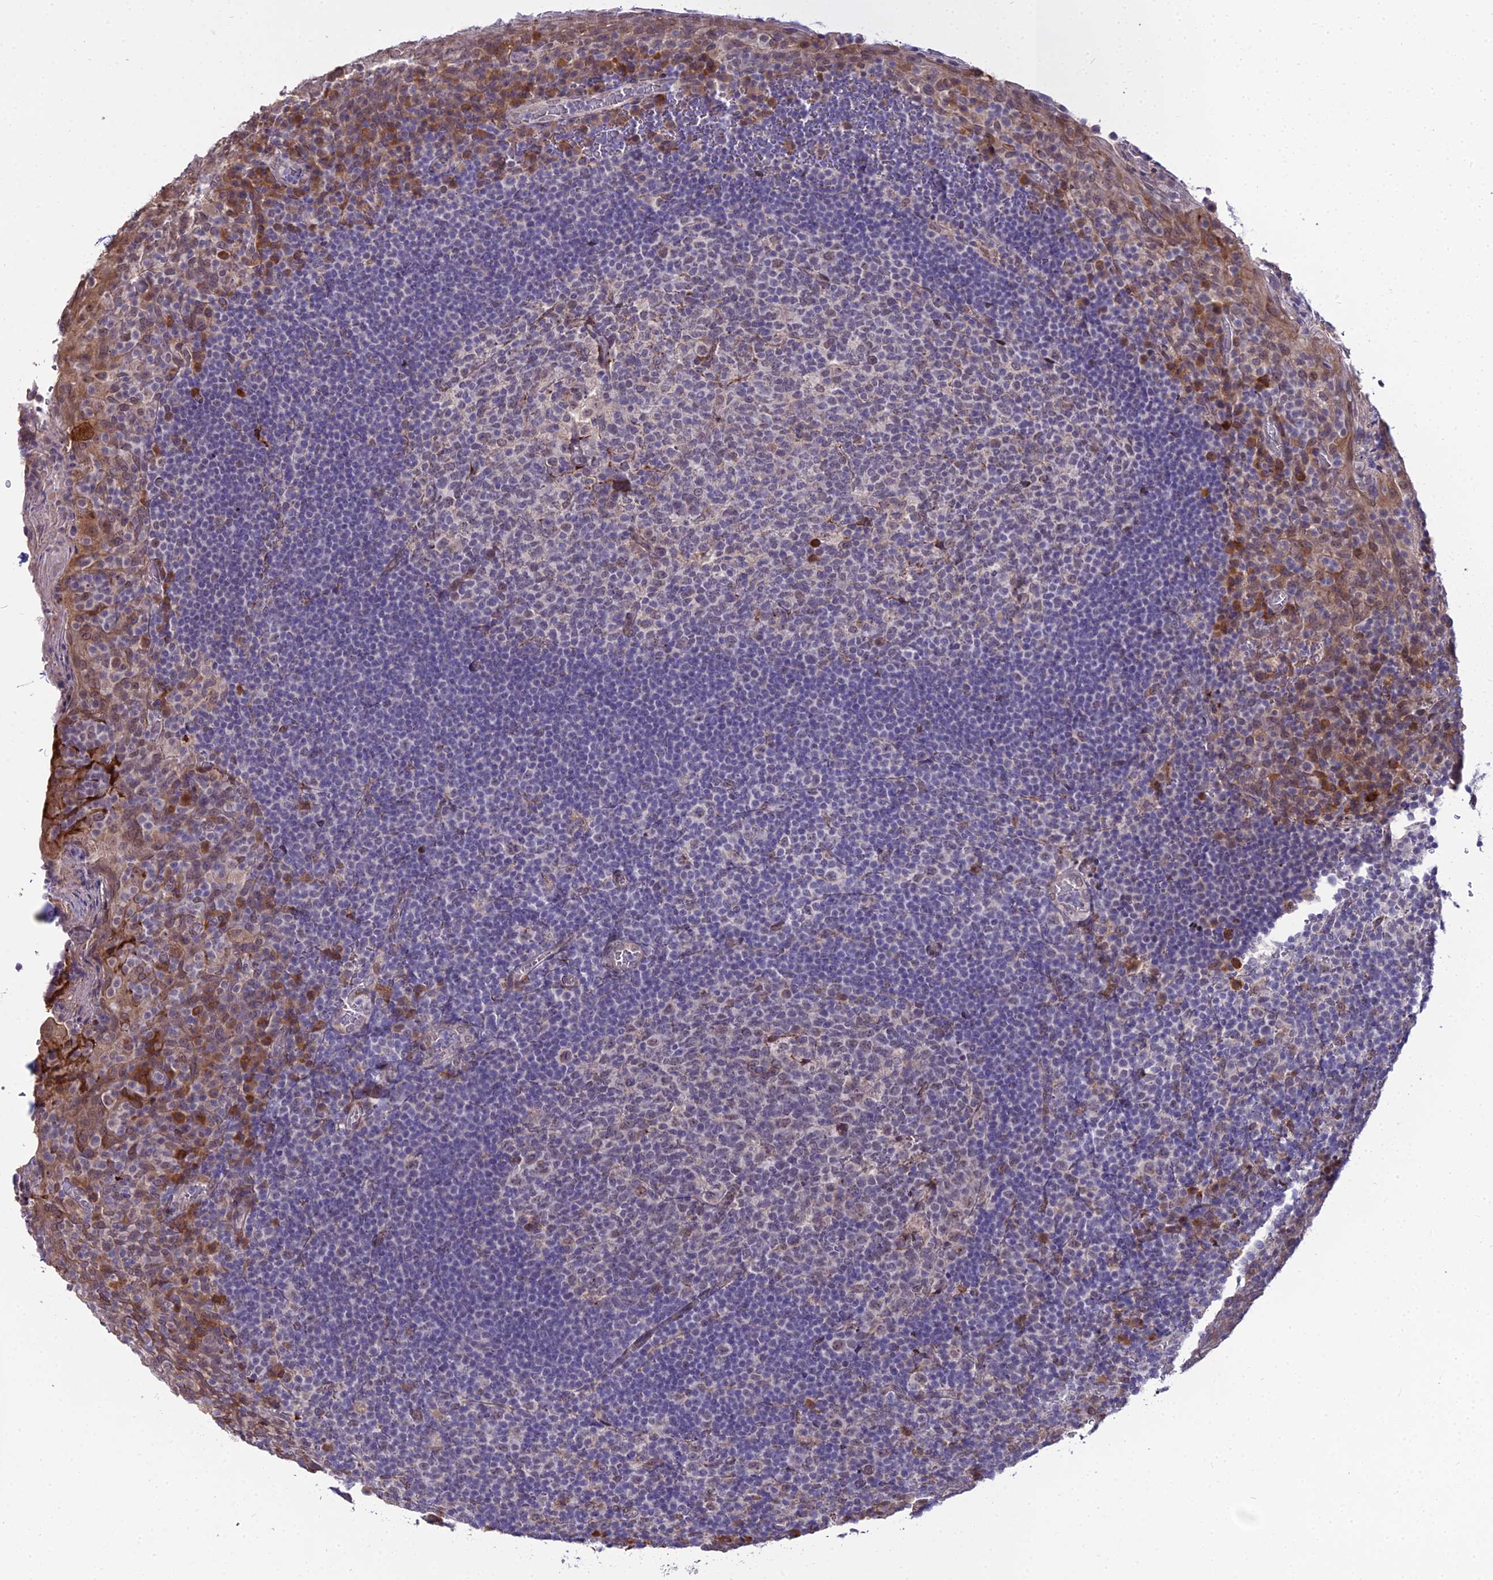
{"staining": {"intensity": "negative", "quantity": "none", "location": "none"}, "tissue": "tonsil", "cell_type": "Germinal center cells", "image_type": "normal", "snomed": [{"axis": "morphology", "description": "Normal tissue, NOS"}, {"axis": "topography", "description": "Tonsil"}], "caption": "This is an IHC image of normal tonsil. There is no expression in germinal center cells.", "gene": "TROAP", "patient": {"sex": "male", "age": 17}}